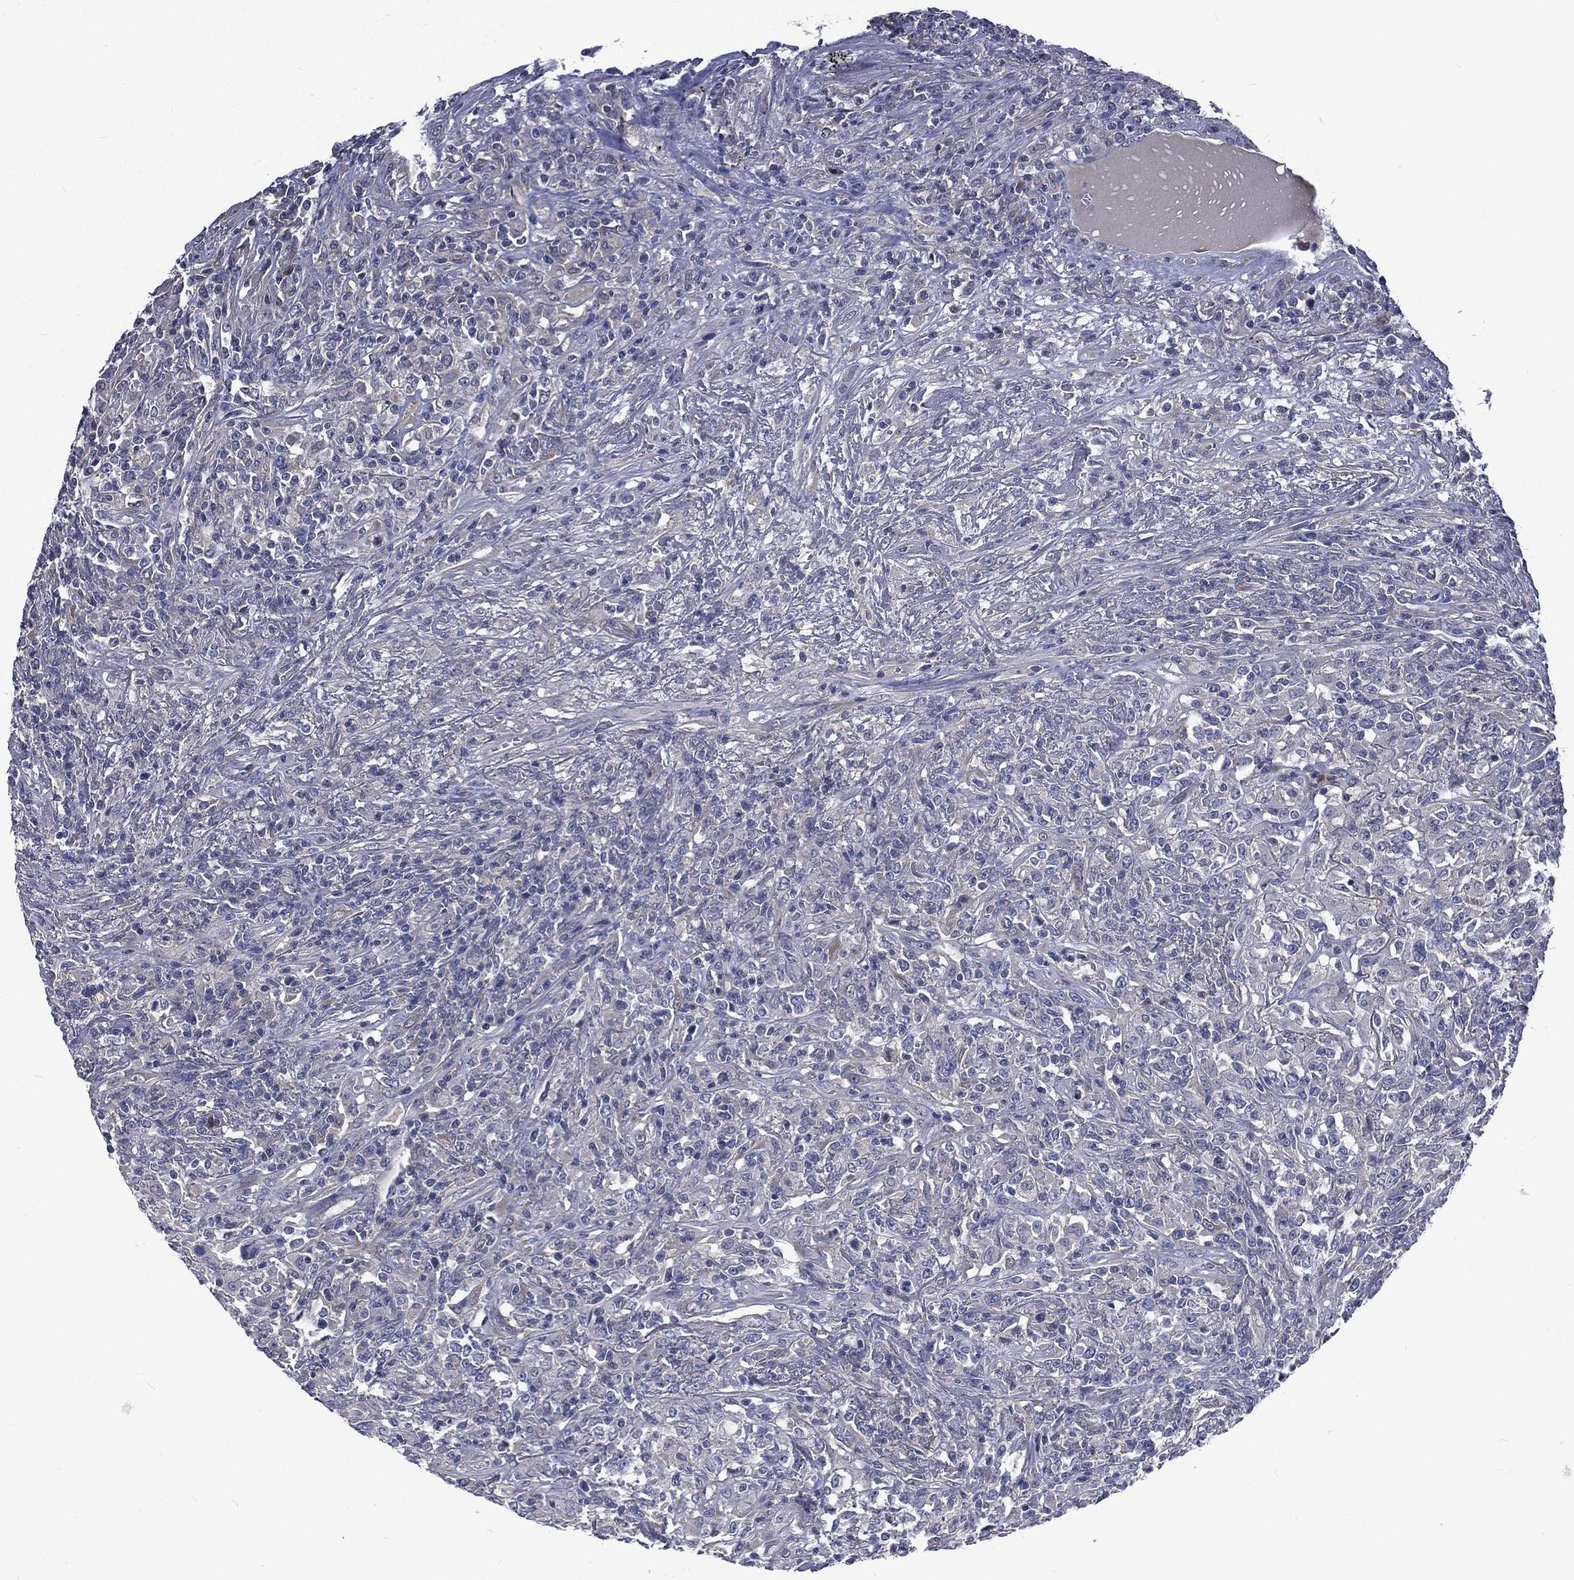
{"staining": {"intensity": "negative", "quantity": "none", "location": "none"}, "tissue": "lymphoma", "cell_type": "Tumor cells", "image_type": "cancer", "snomed": [{"axis": "morphology", "description": "Malignant lymphoma, non-Hodgkin's type, High grade"}, {"axis": "topography", "description": "Lung"}], "caption": "Immunohistochemical staining of lymphoma shows no significant positivity in tumor cells.", "gene": "CA12", "patient": {"sex": "male", "age": 79}}